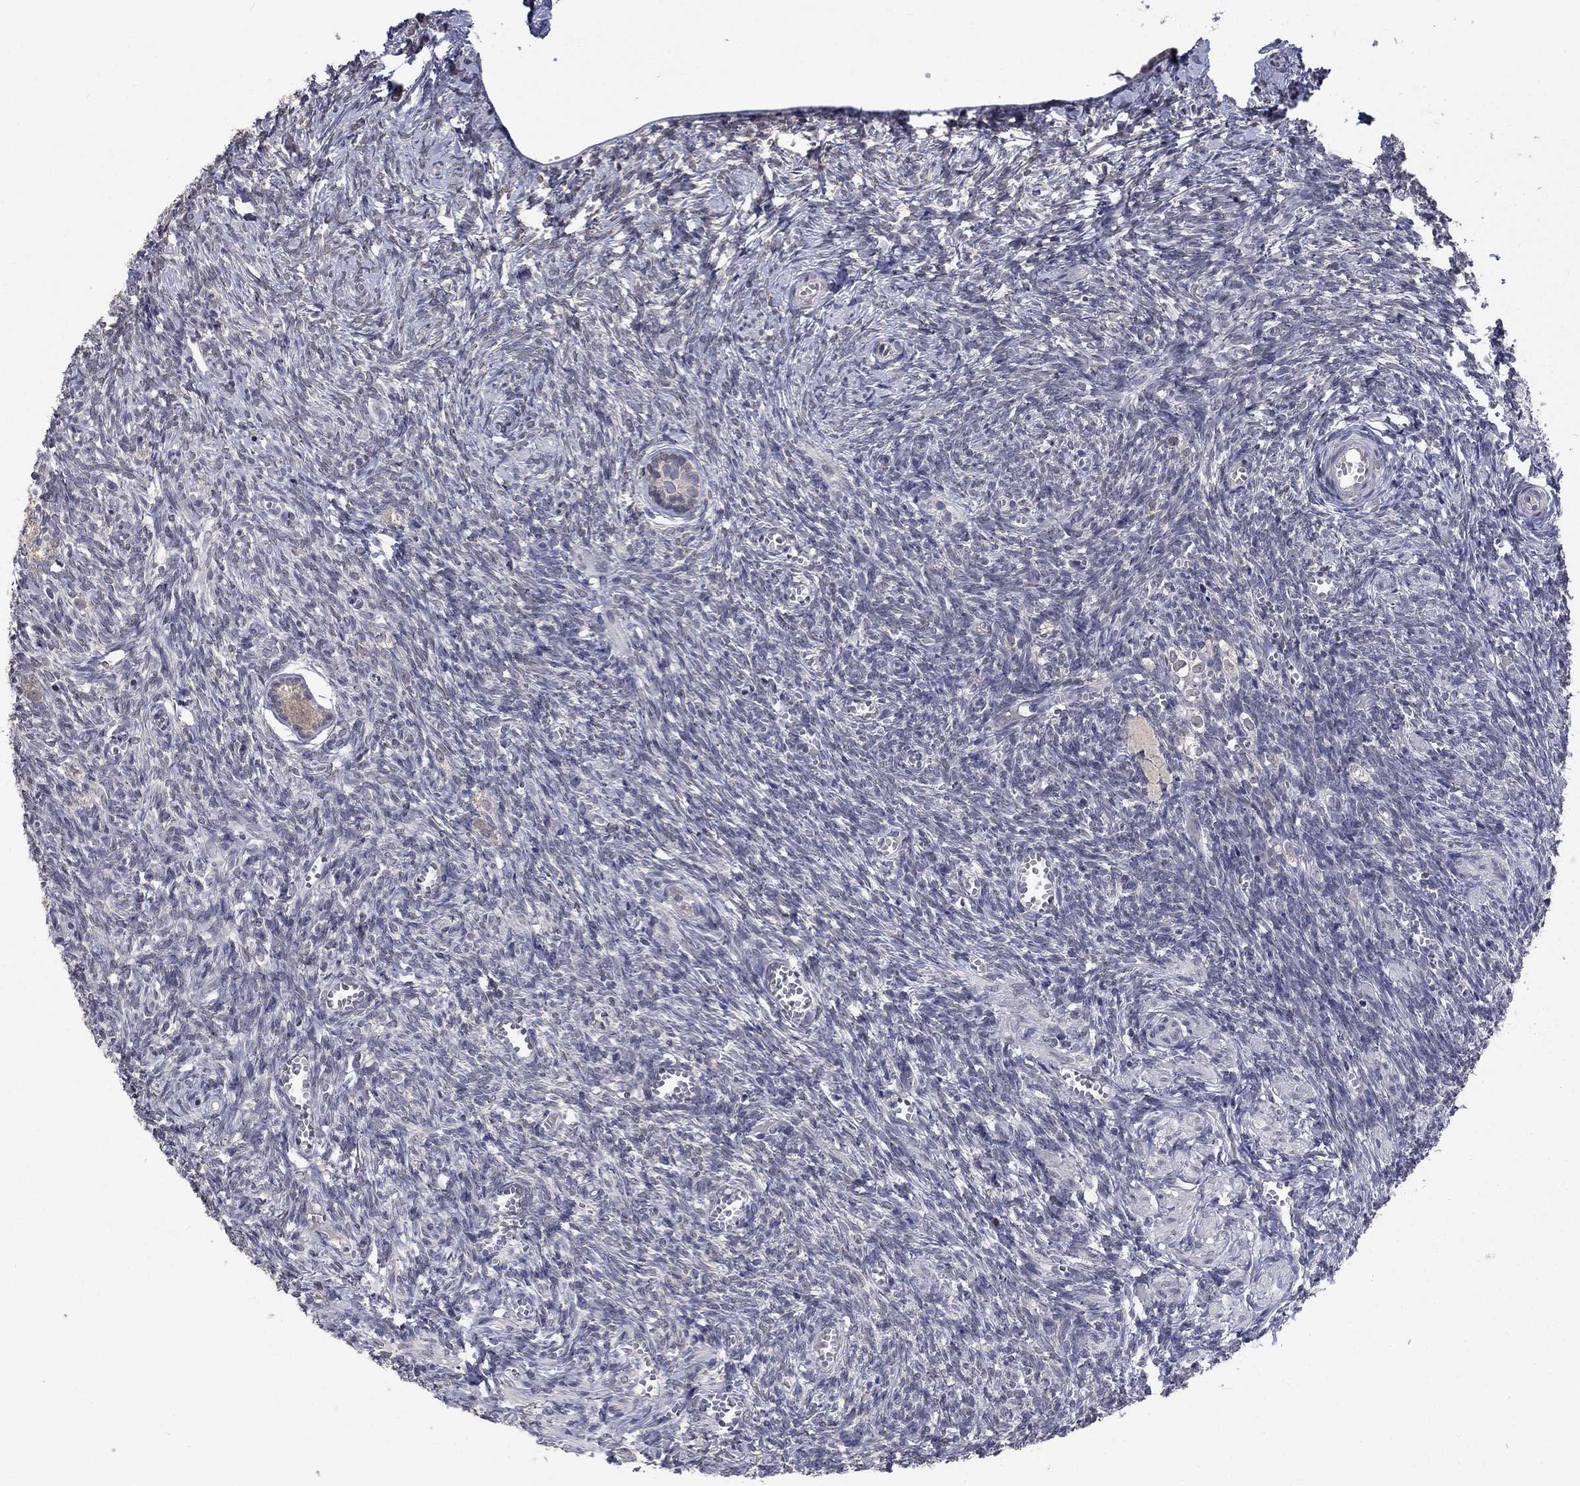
{"staining": {"intensity": "weak", "quantity": ">75%", "location": "cytoplasmic/membranous"}, "tissue": "ovary", "cell_type": "Follicle cells", "image_type": "normal", "snomed": [{"axis": "morphology", "description": "Normal tissue, NOS"}, {"axis": "topography", "description": "Ovary"}], "caption": "Brown immunohistochemical staining in normal human ovary displays weak cytoplasmic/membranous expression in approximately >75% of follicle cells. The staining was performed using DAB (3,3'-diaminobenzidine), with brown indicating positive protein expression. Nuclei are stained blue with hematoxylin.", "gene": "SPATA33", "patient": {"sex": "female", "age": 43}}